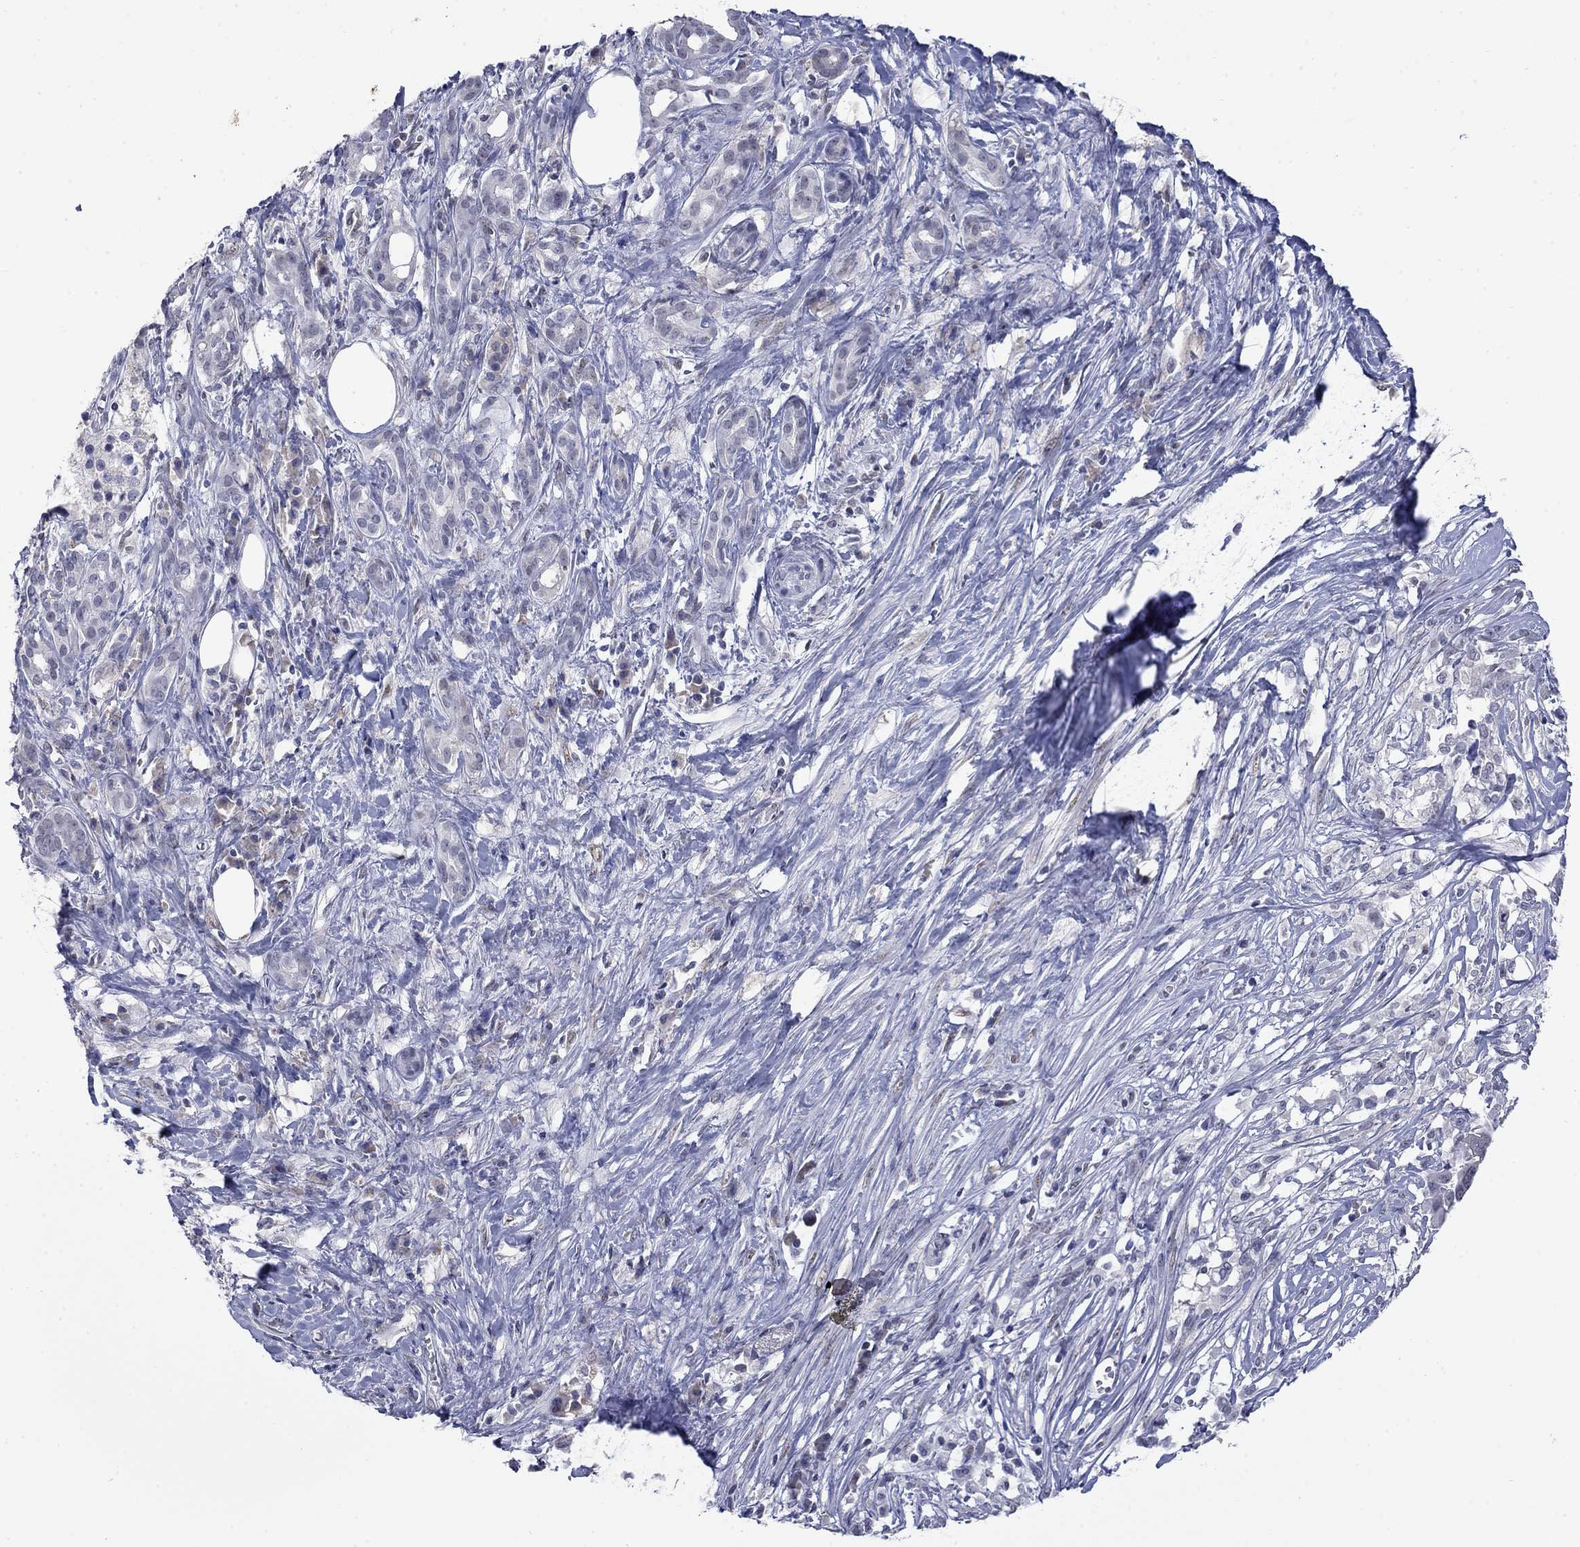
{"staining": {"intensity": "negative", "quantity": "none", "location": "none"}, "tissue": "pancreatic cancer", "cell_type": "Tumor cells", "image_type": "cancer", "snomed": [{"axis": "morphology", "description": "Adenocarcinoma, NOS"}, {"axis": "topography", "description": "Pancreas"}], "caption": "The immunohistochemistry (IHC) photomicrograph has no significant expression in tumor cells of adenocarcinoma (pancreatic) tissue.", "gene": "SLC51A", "patient": {"sex": "male", "age": 61}}